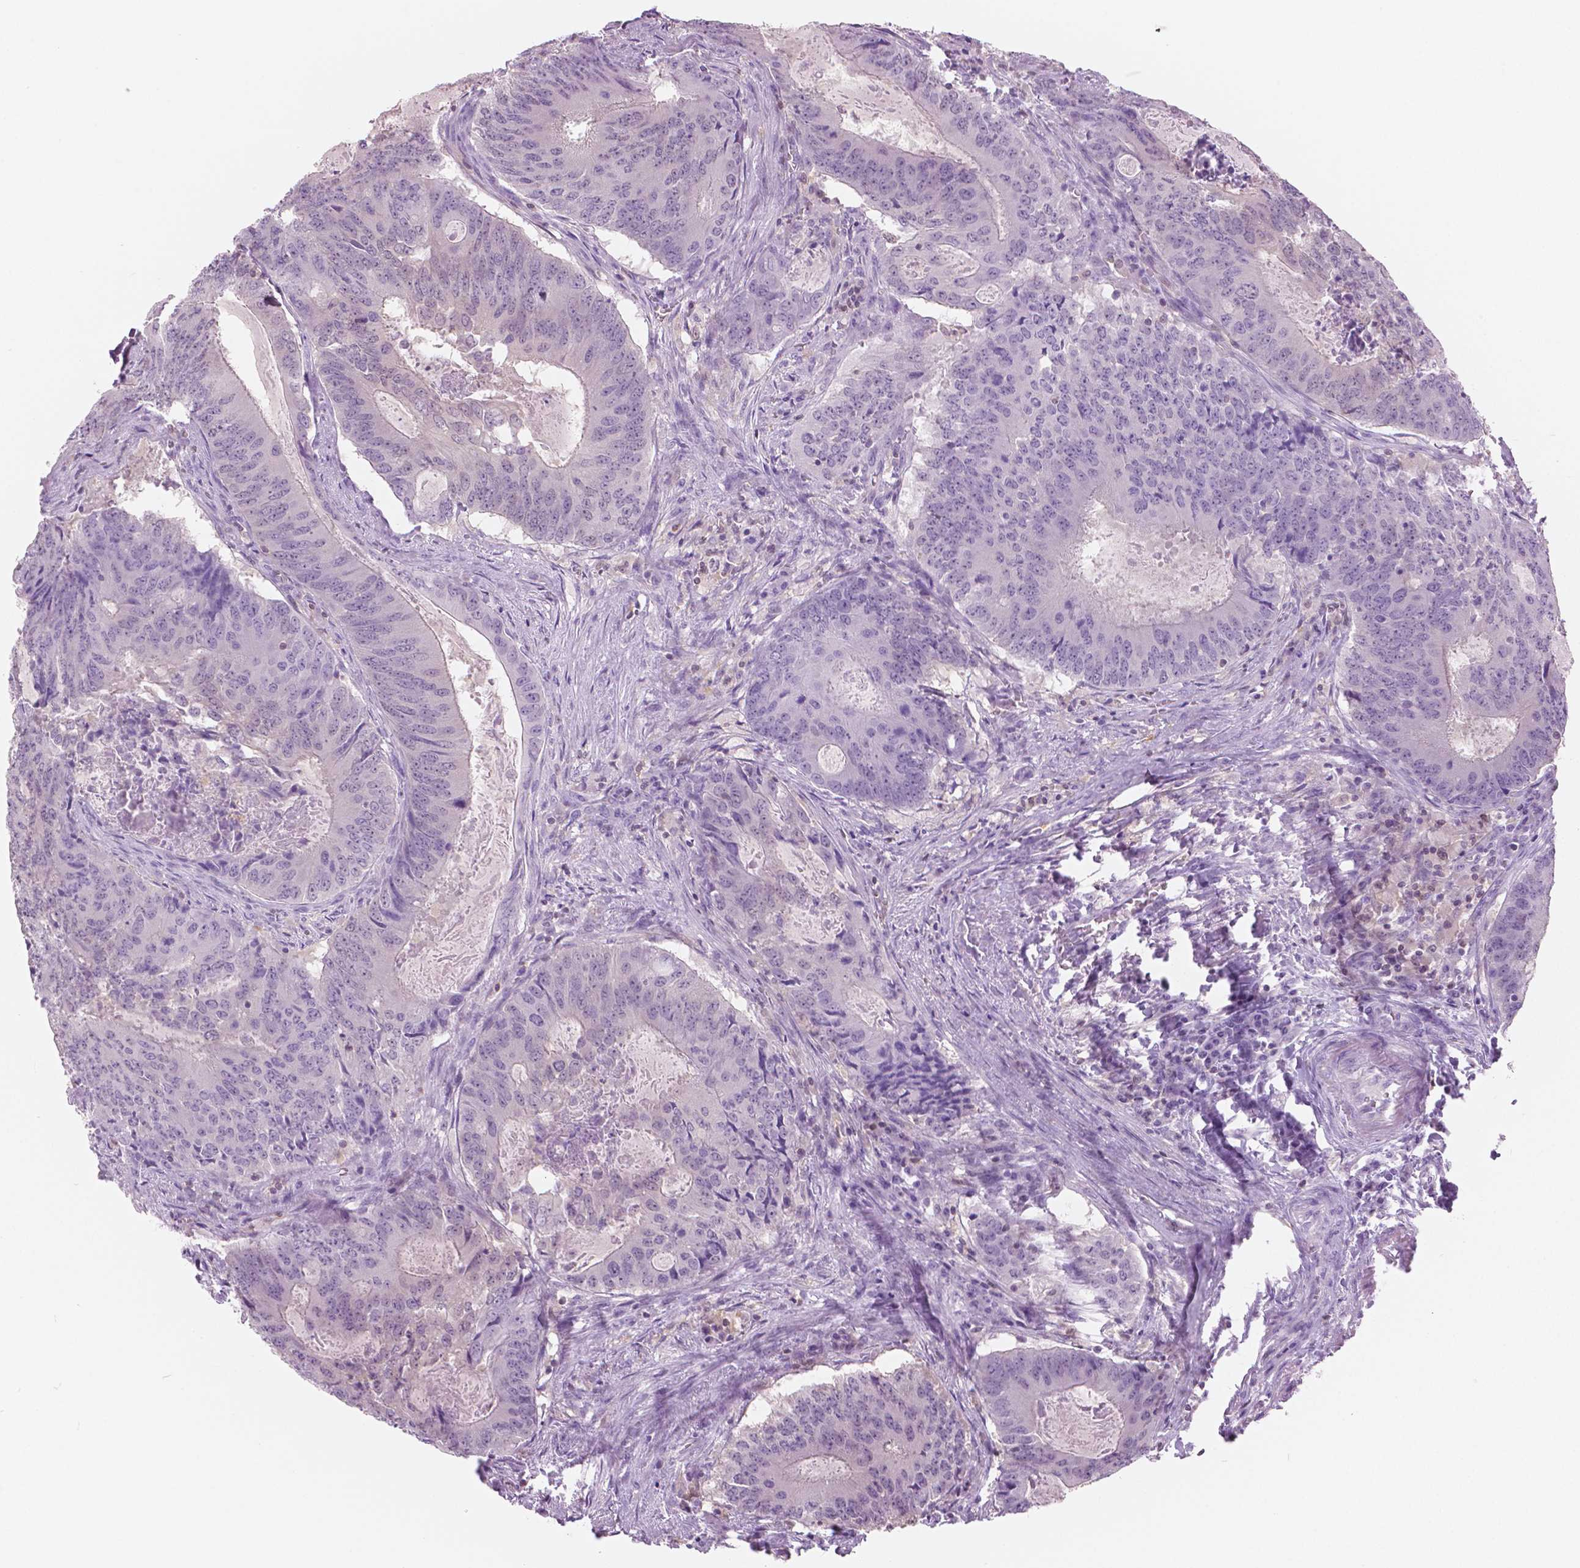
{"staining": {"intensity": "negative", "quantity": "none", "location": "none"}, "tissue": "colorectal cancer", "cell_type": "Tumor cells", "image_type": "cancer", "snomed": [{"axis": "morphology", "description": "Adenocarcinoma, NOS"}, {"axis": "topography", "description": "Colon"}], "caption": "Immunohistochemical staining of colorectal adenocarcinoma reveals no significant staining in tumor cells. Brightfield microscopy of immunohistochemistry (IHC) stained with DAB (brown) and hematoxylin (blue), captured at high magnification.", "gene": "GALM", "patient": {"sex": "male", "age": 67}}